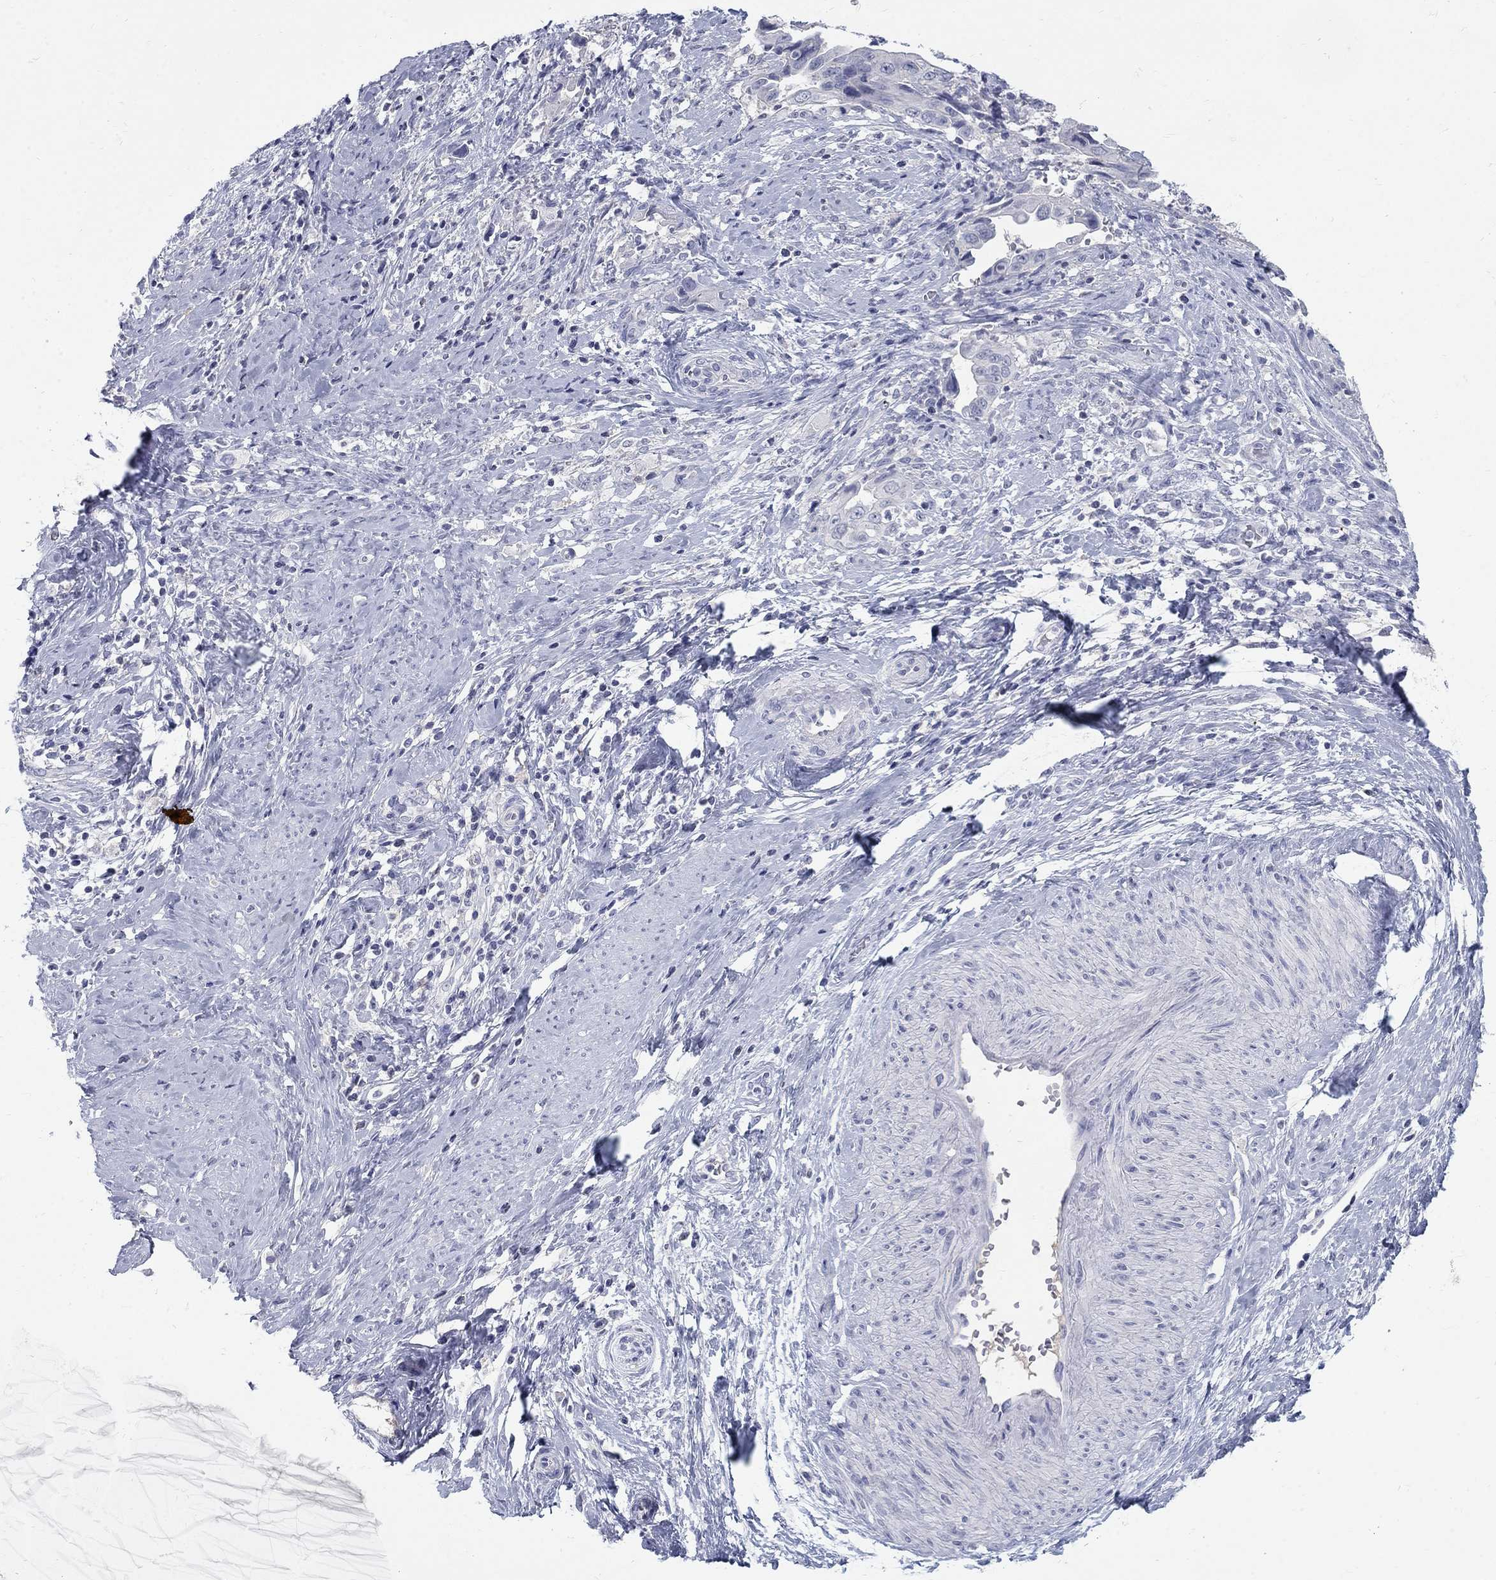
{"staining": {"intensity": "negative", "quantity": "none", "location": "none"}, "tissue": "cervical cancer", "cell_type": "Tumor cells", "image_type": "cancer", "snomed": [{"axis": "morphology", "description": "Adenocarcinoma, NOS"}, {"axis": "topography", "description": "Cervix"}], "caption": "This is an immunohistochemistry photomicrograph of human cervical cancer. There is no positivity in tumor cells.", "gene": "PTH1R", "patient": {"sex": "female", "age": 42}}